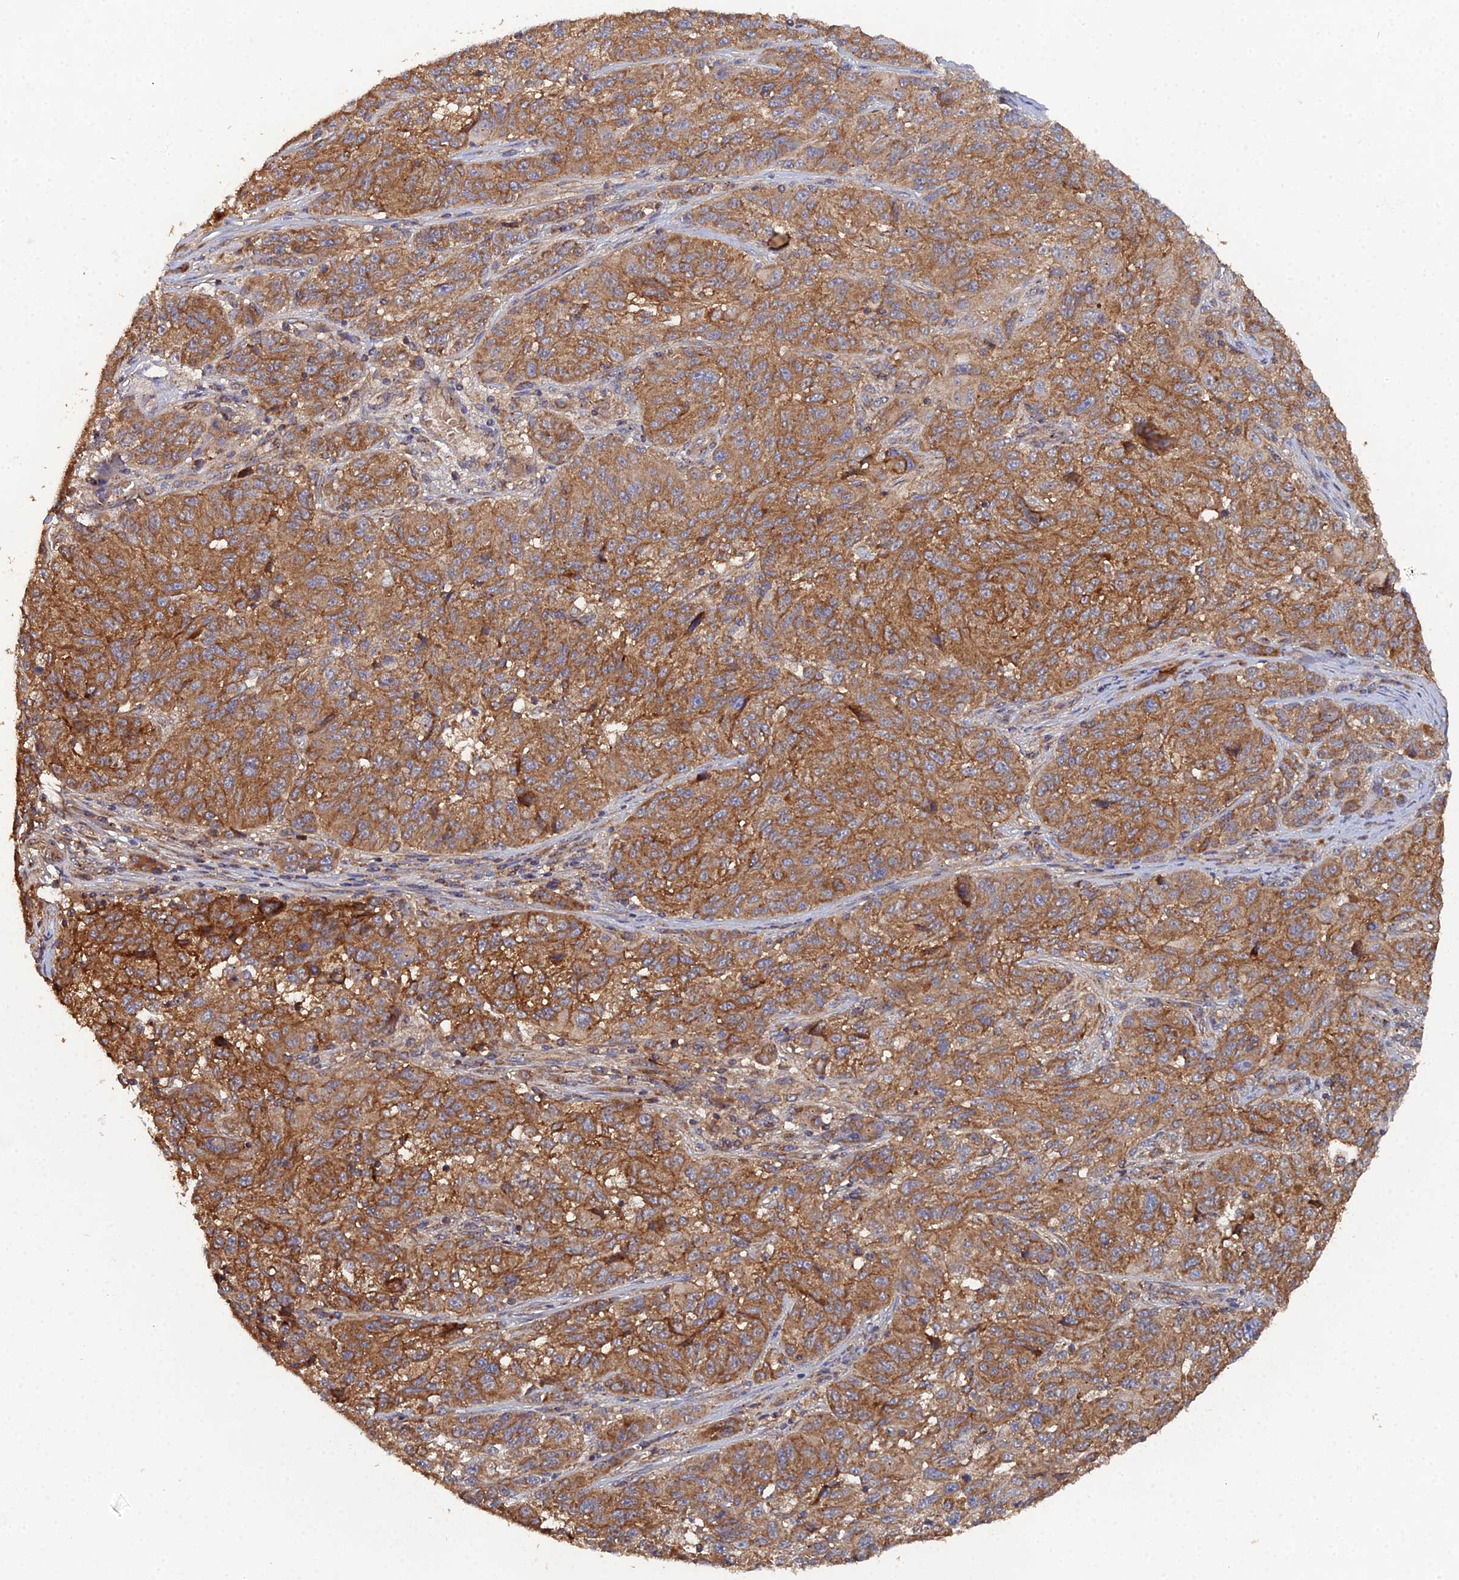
{"staining": {"intensity": "moderate", "quantity": ">75%", "location": "cytoplasmic/membranous"}, "tissue": "melanoma", "cell_type": "Tumor cells", "image_type": "cancer", "snomed": [{"axis": "morphology", "description": "Malignant melanoma, NOS"}, {"axis": "topography", "description": "Skin"}], "caption": "This is a photomicrograph of immunohistochemistry staining of melanoma, which shows moderate expression in the cytoplasmic/membranous of tumor cells.", "gene": "SPANXN4", "patient": {"sex": "male", "age": 53}}